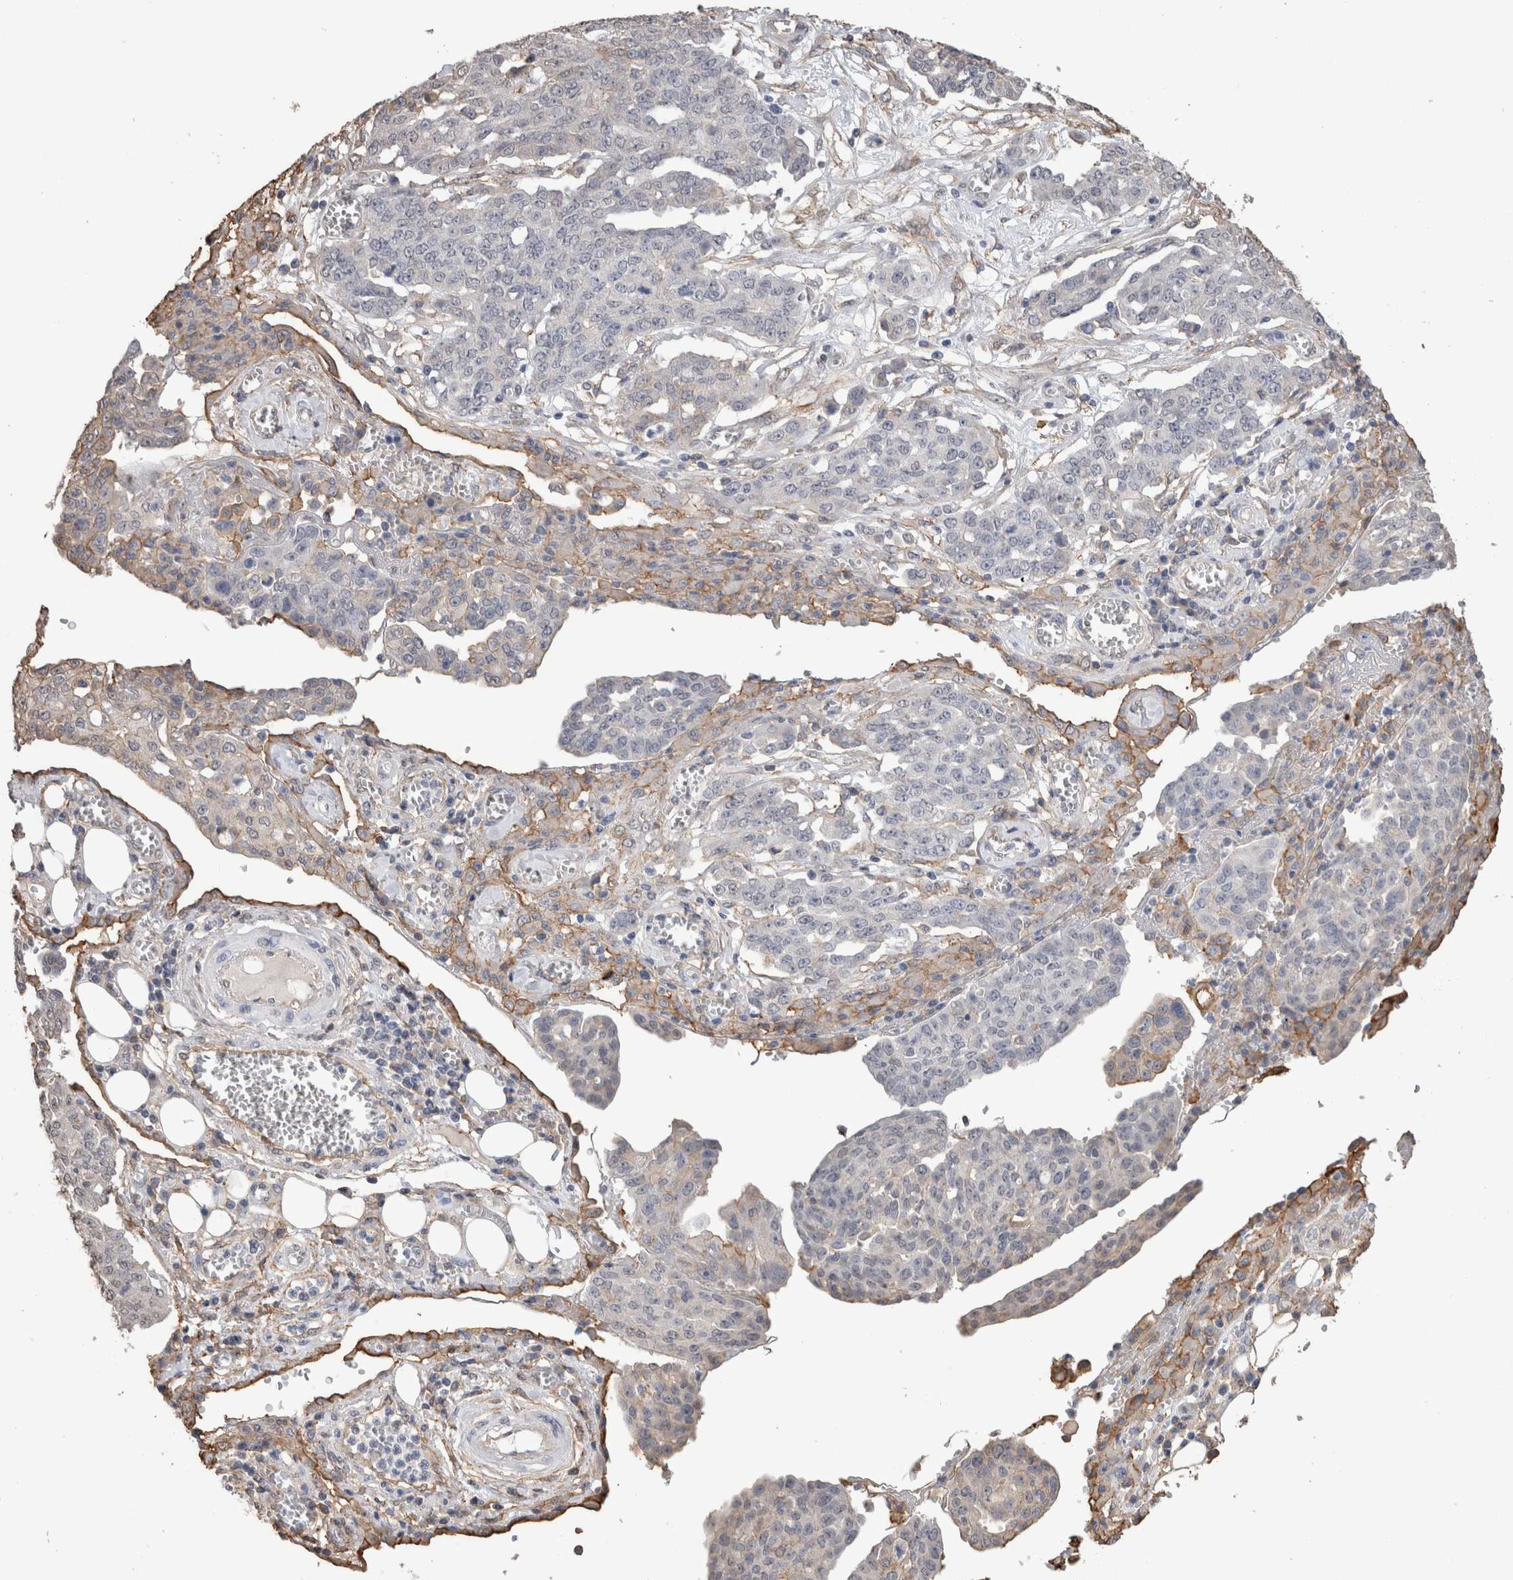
{"staining": {"intensity": "weak", "quantity": "<25%", "location": "cytoplasmic/membranous"}, "tissue": "ovarian cancer", "cell_type": "Tumor cells", "image_type": "cancer", "snomed": [{"axis": "morphology", "description": "Cystadenocarcinoma, serous, NOS"}, {"axis": "topography", "description": "Soft tissue"}, {"axis": "topography", "description": "Ovary"}], "caption": "Ovarian cancer was stained to show a protein in brown. There is no significant staining in tumor cells.", "gene": "S100A10", "patient": {"sex": "female", "age": 57}}